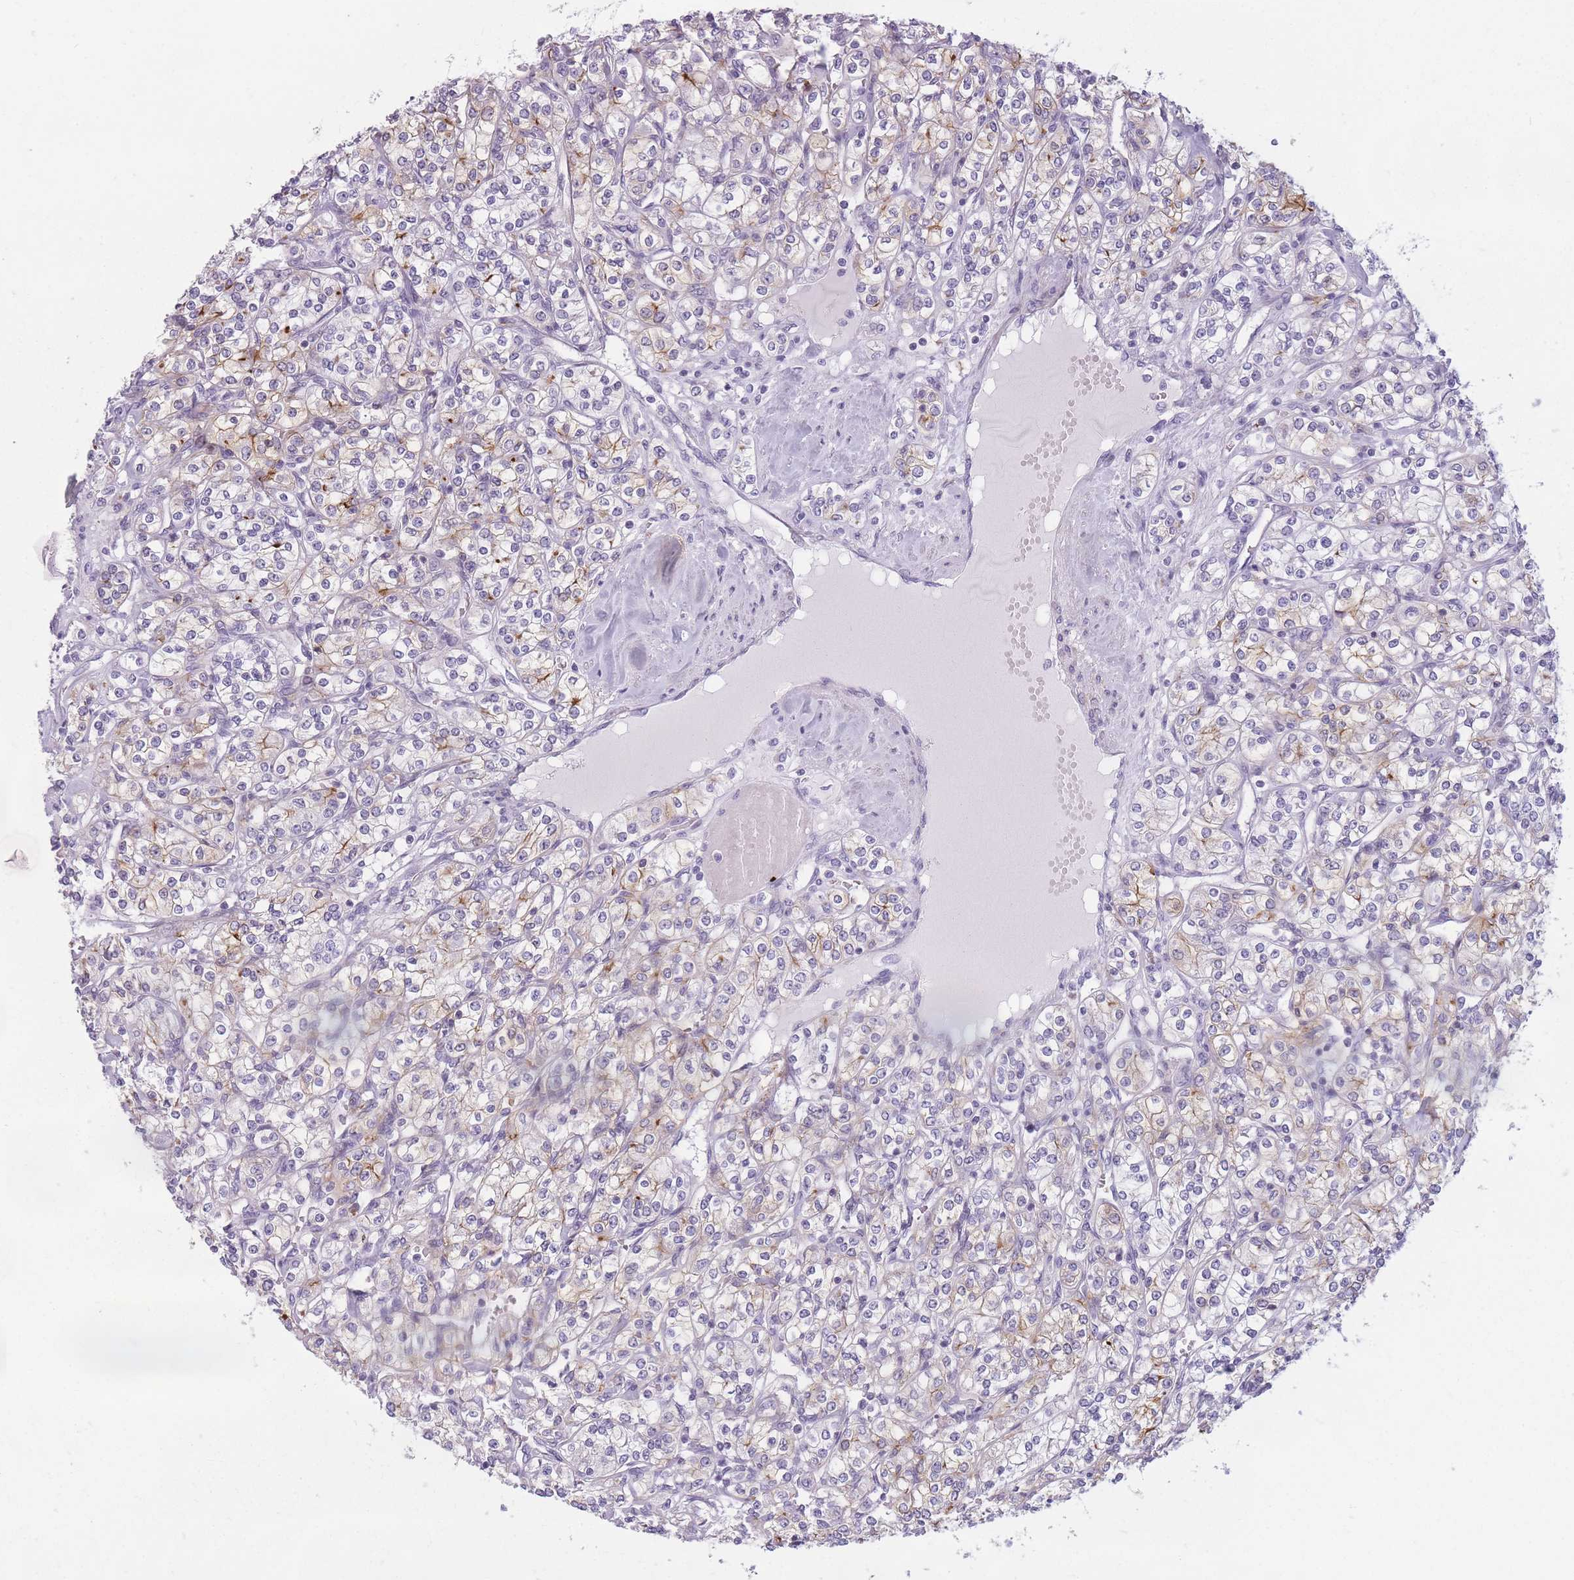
{"staining": {"intensity": "weak", "quantity": "25%-75%", "location": "cytoplasmic/membranous"}, "tissue": "renal cancer", "cell_type": "Tumor cells", "image_type": "cancer", "snomed": [{"axis": "morphology", "description": "Adenocarcinoma, NOS"}, {"axis": "topography", "description": "Kidney"}], "caption": "Protein expression analysis of adenocarcinoma (renal) exhibits weak cytoplasmic/membranous staining in approximately 25%-75% of tumor cells.", "gene": "GGT1", "patient": {"sex": "male", "age": 77}}